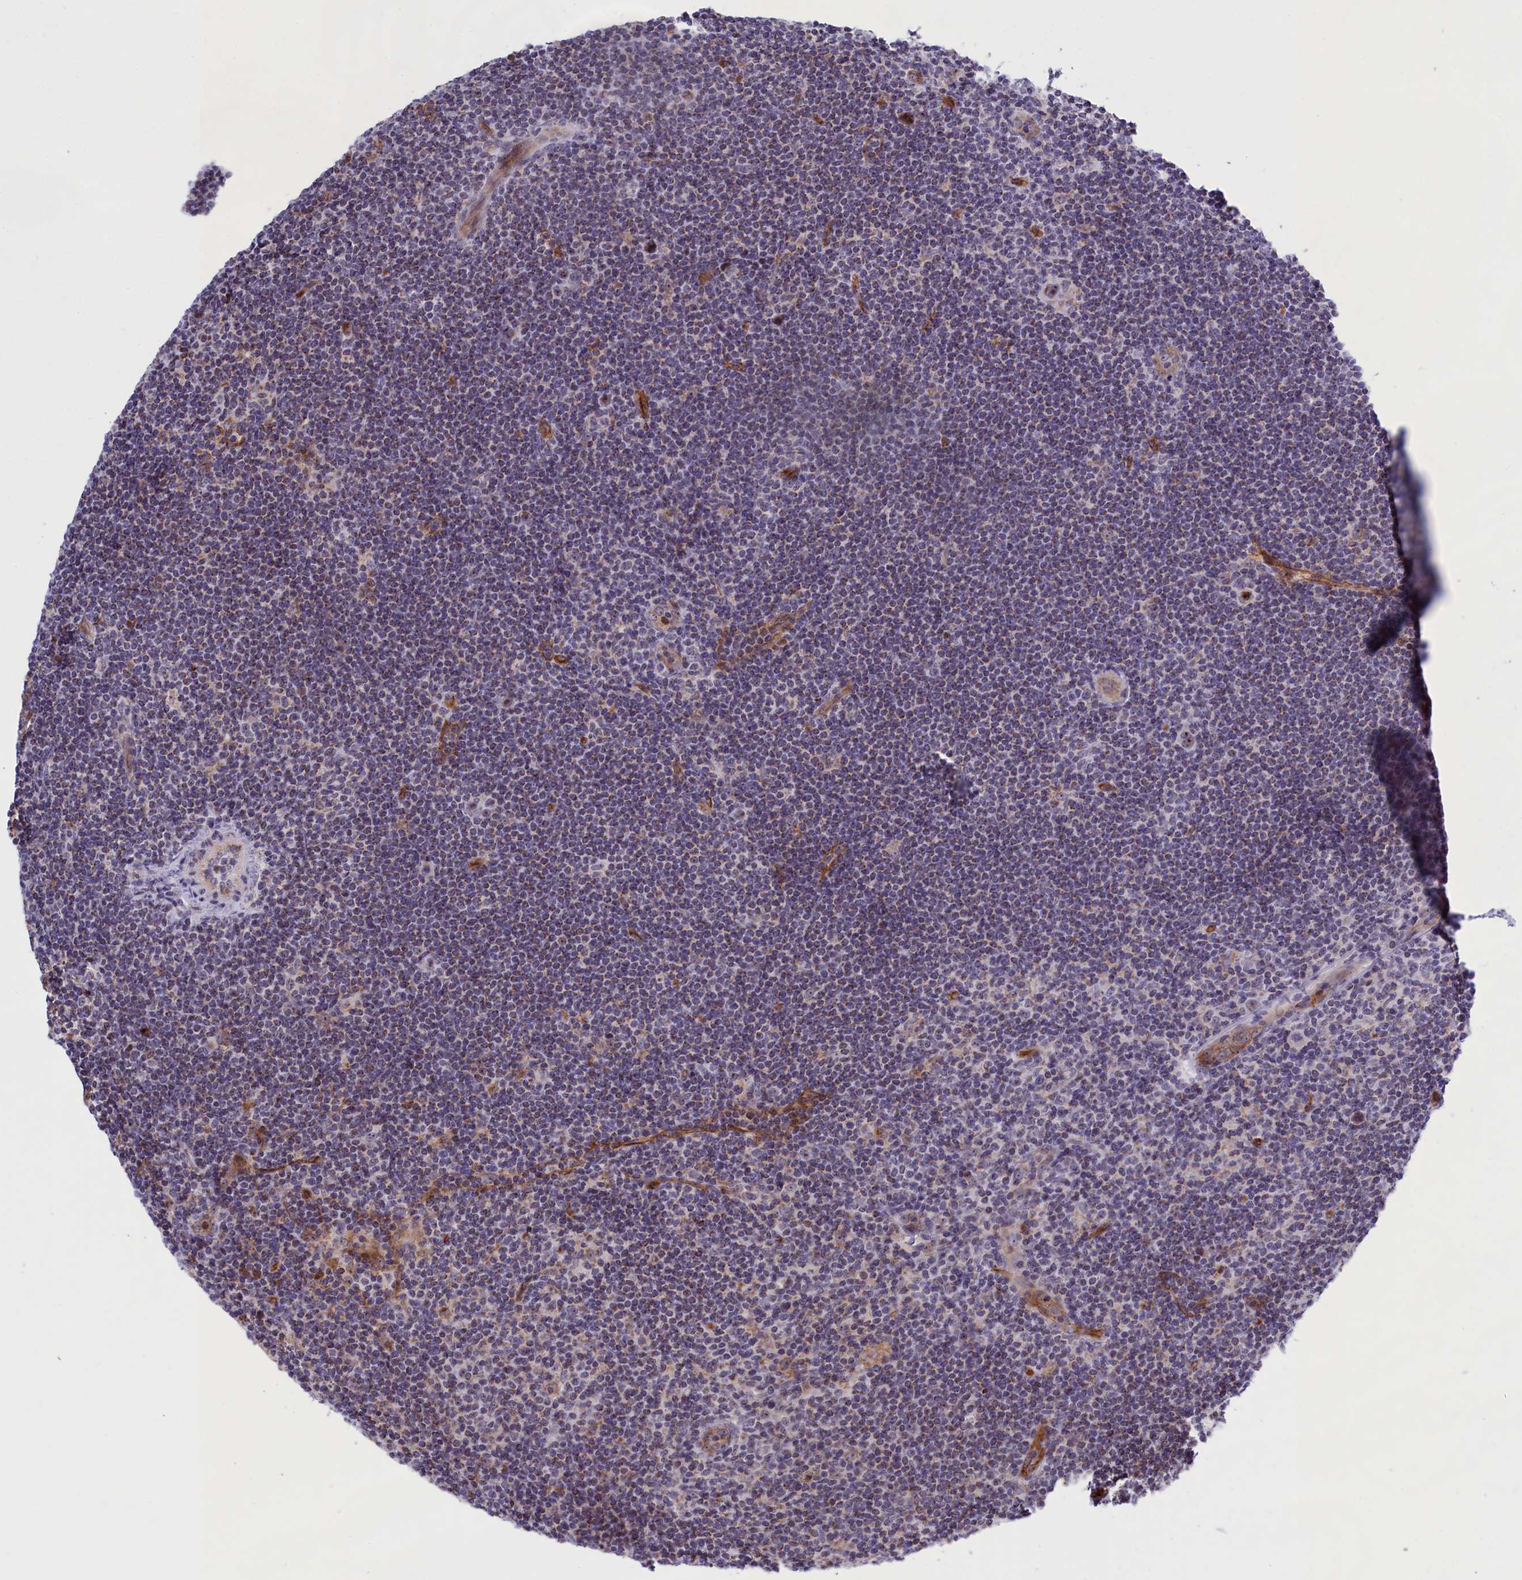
{"staining": {"intensity": "moderate", "quantity": "<25%", "location": "nuclear"}, "tissue": "lymphoma", "cell_type": "Tumor cells", "image_type": "cancer", "snomed": [{"axis": "morphology", "description": "Hodgkin's disease, NOS"}, {"axis": "topography", "description": "Lymph node"}], "caption": "Protein expression analysis of human Hodgkin's disease reveals moderate nuclear staining in approximately <25% of tumor cells.", "gene": "MPND", "patient": {"sex": "female", "age": 57}}